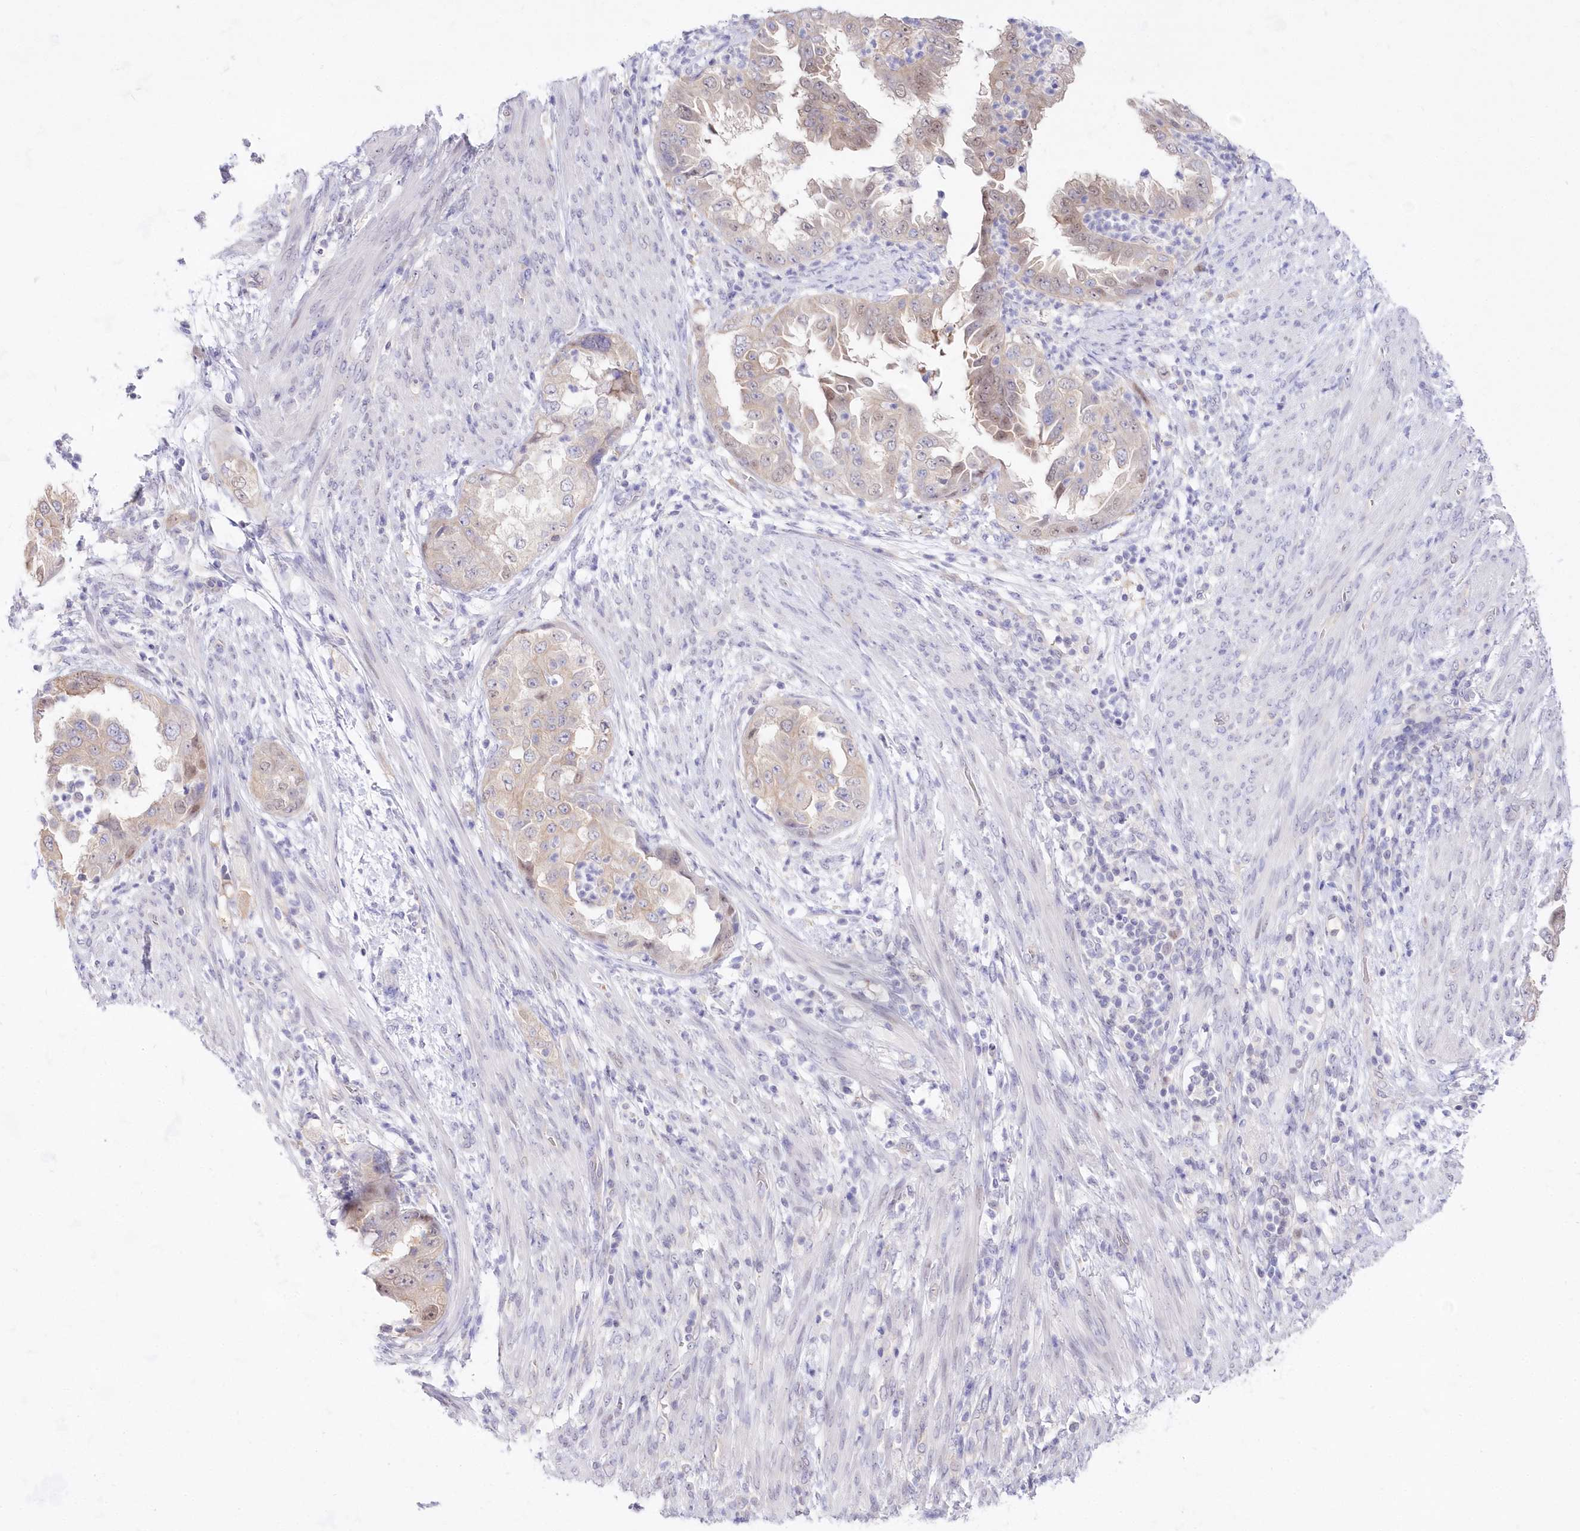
{"staining": {"intensity": "weak", "quantity": "<25%", "location": "cytoplasmic/membranous,nuclear"}, "tissue": "endometrial cancer", "cell_type": "Tumor cells", "image_type": "cancer", "snomed": [{"axis": "morphology", "description": "Adenocarcinoma, NOS"}, {"axis": "topography", "description": "Endometrium"}], "caption": "This is a histopathology image of immunohistochemistry (IHC) staining of endometrial cancer (adenocarcinoma), which shows no staining in tumor cells.", "gene": "UBA6", "patient": {"sex": "female", "age": 85}}